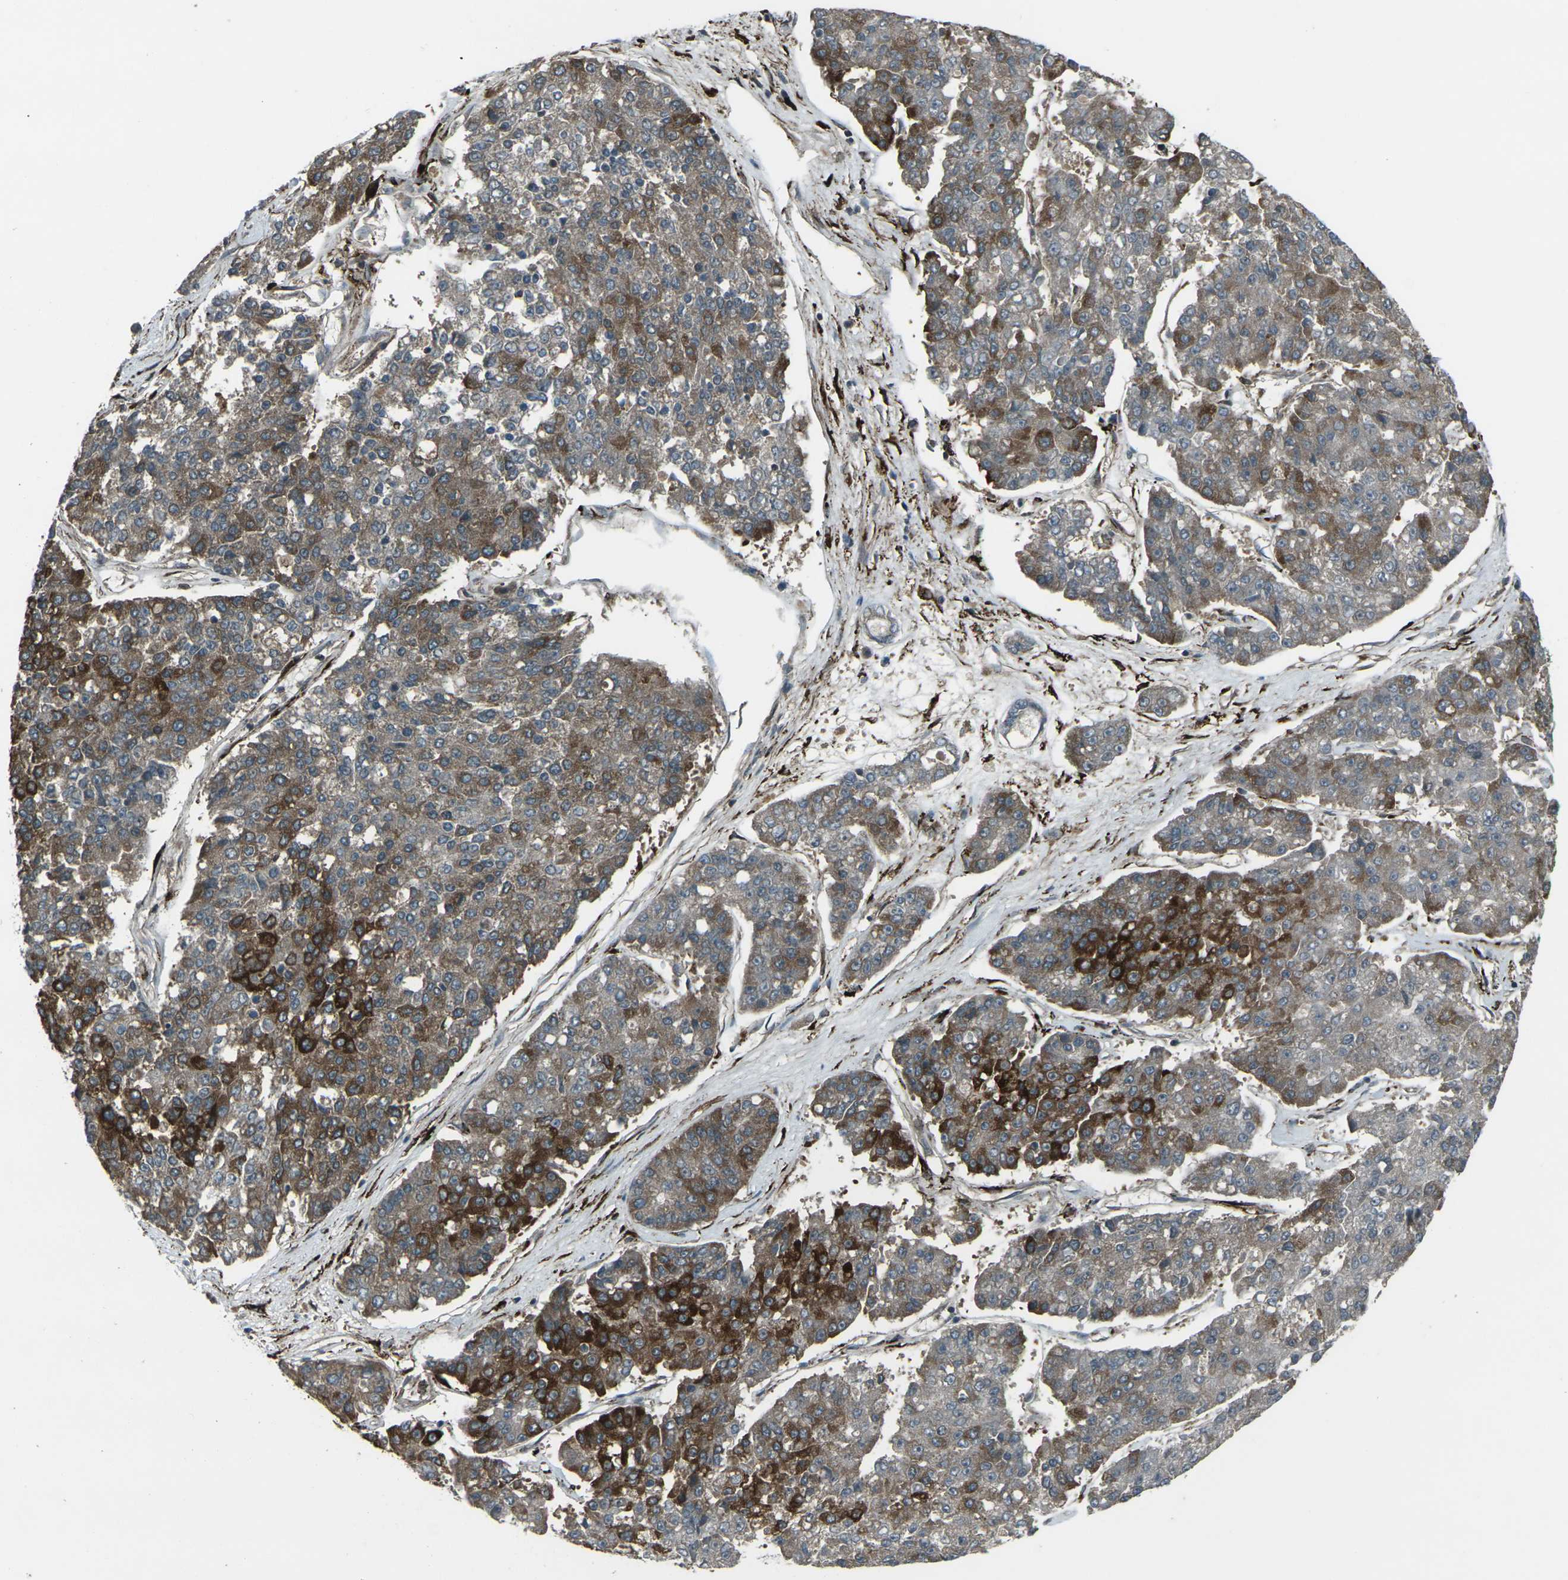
{"staining": {"intensity": "moderate", "quantity": ">75%", "location": "cytoplasmic/membranous"}, "tissue": "pancreatic cancer", "cell_type": "Tumor cells", "image_type": "cancer", "snomed": [{"axis": "morphology", "description": "Adenocarcinoma, NOS"}, {"axis": "topography", "description": "Pancreas"}], "caption": "A photomicrograph showing moderate cytoplasmic/membranous staining in about >75% of tumor cells in pancreatic cancer (adenocarcinoma), as visualized by brown immunohistochemical staining.", "gene": "LSMEM1", "patient": {"sex": "male", "age": 50}}